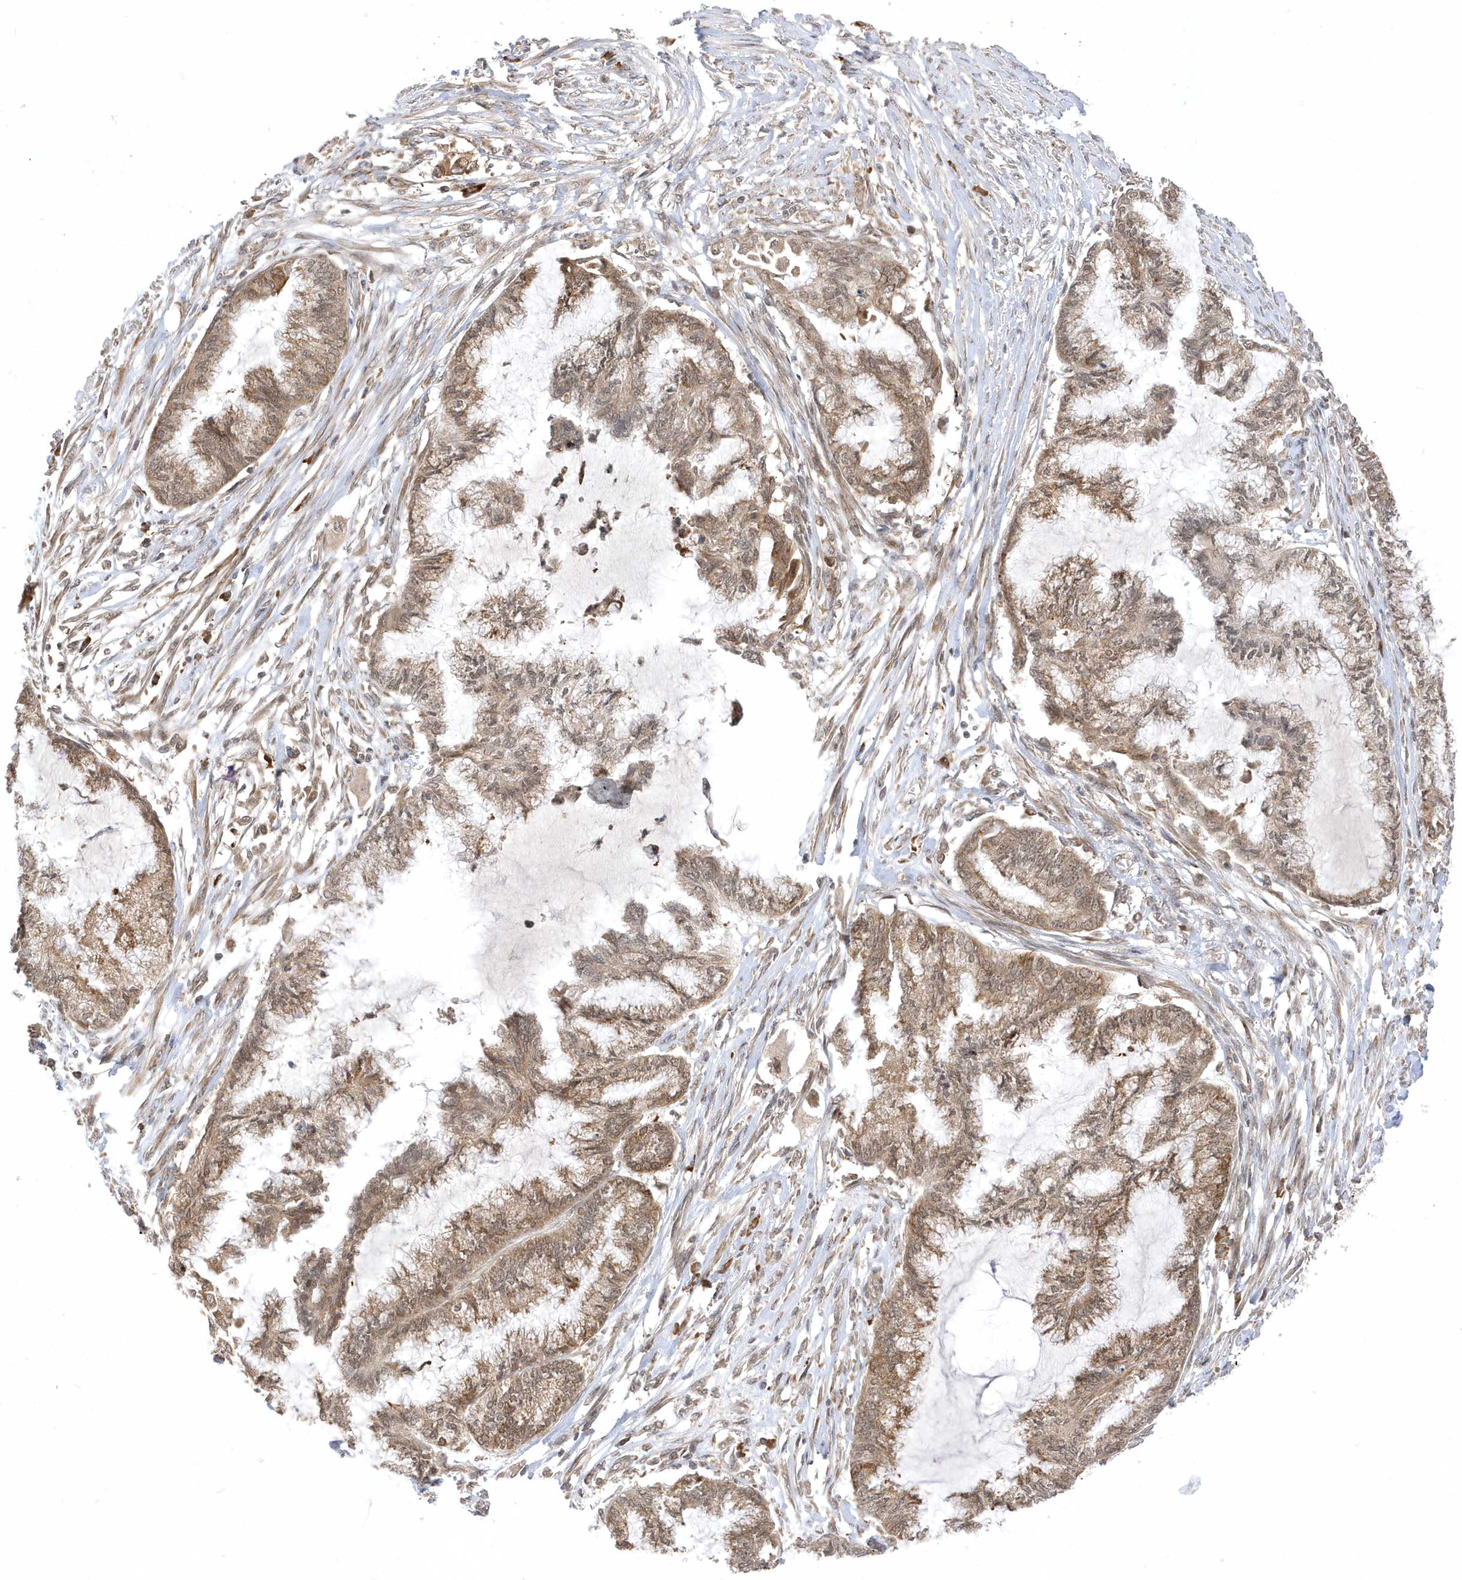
{"staining": {"intensity": "moderate", "quantity": ">75%", "location": "cytoplasmic/membranous,nuclear"}, "tissue": "endometrial cancer", "cell_type": "Tumor cells", "image_type": "cancer", "snomed": [{"axis": "morphology", "description": "Adenocarcinoma, NOS"}, {"axis": "topography", "description": "Endometrium"}], "caption": "Immunohistochemical staining of adenocarcinoma (endometrial) demonstrates medium levels of moderate cytoplasmic/membranous and nuclear positivity in approximately >75% of tumor cells. (DAB = brown stain, brightfield microscopy at high magnification).", "gene": "METTL21A", "patient": {"sex": "female", "age": 86}}